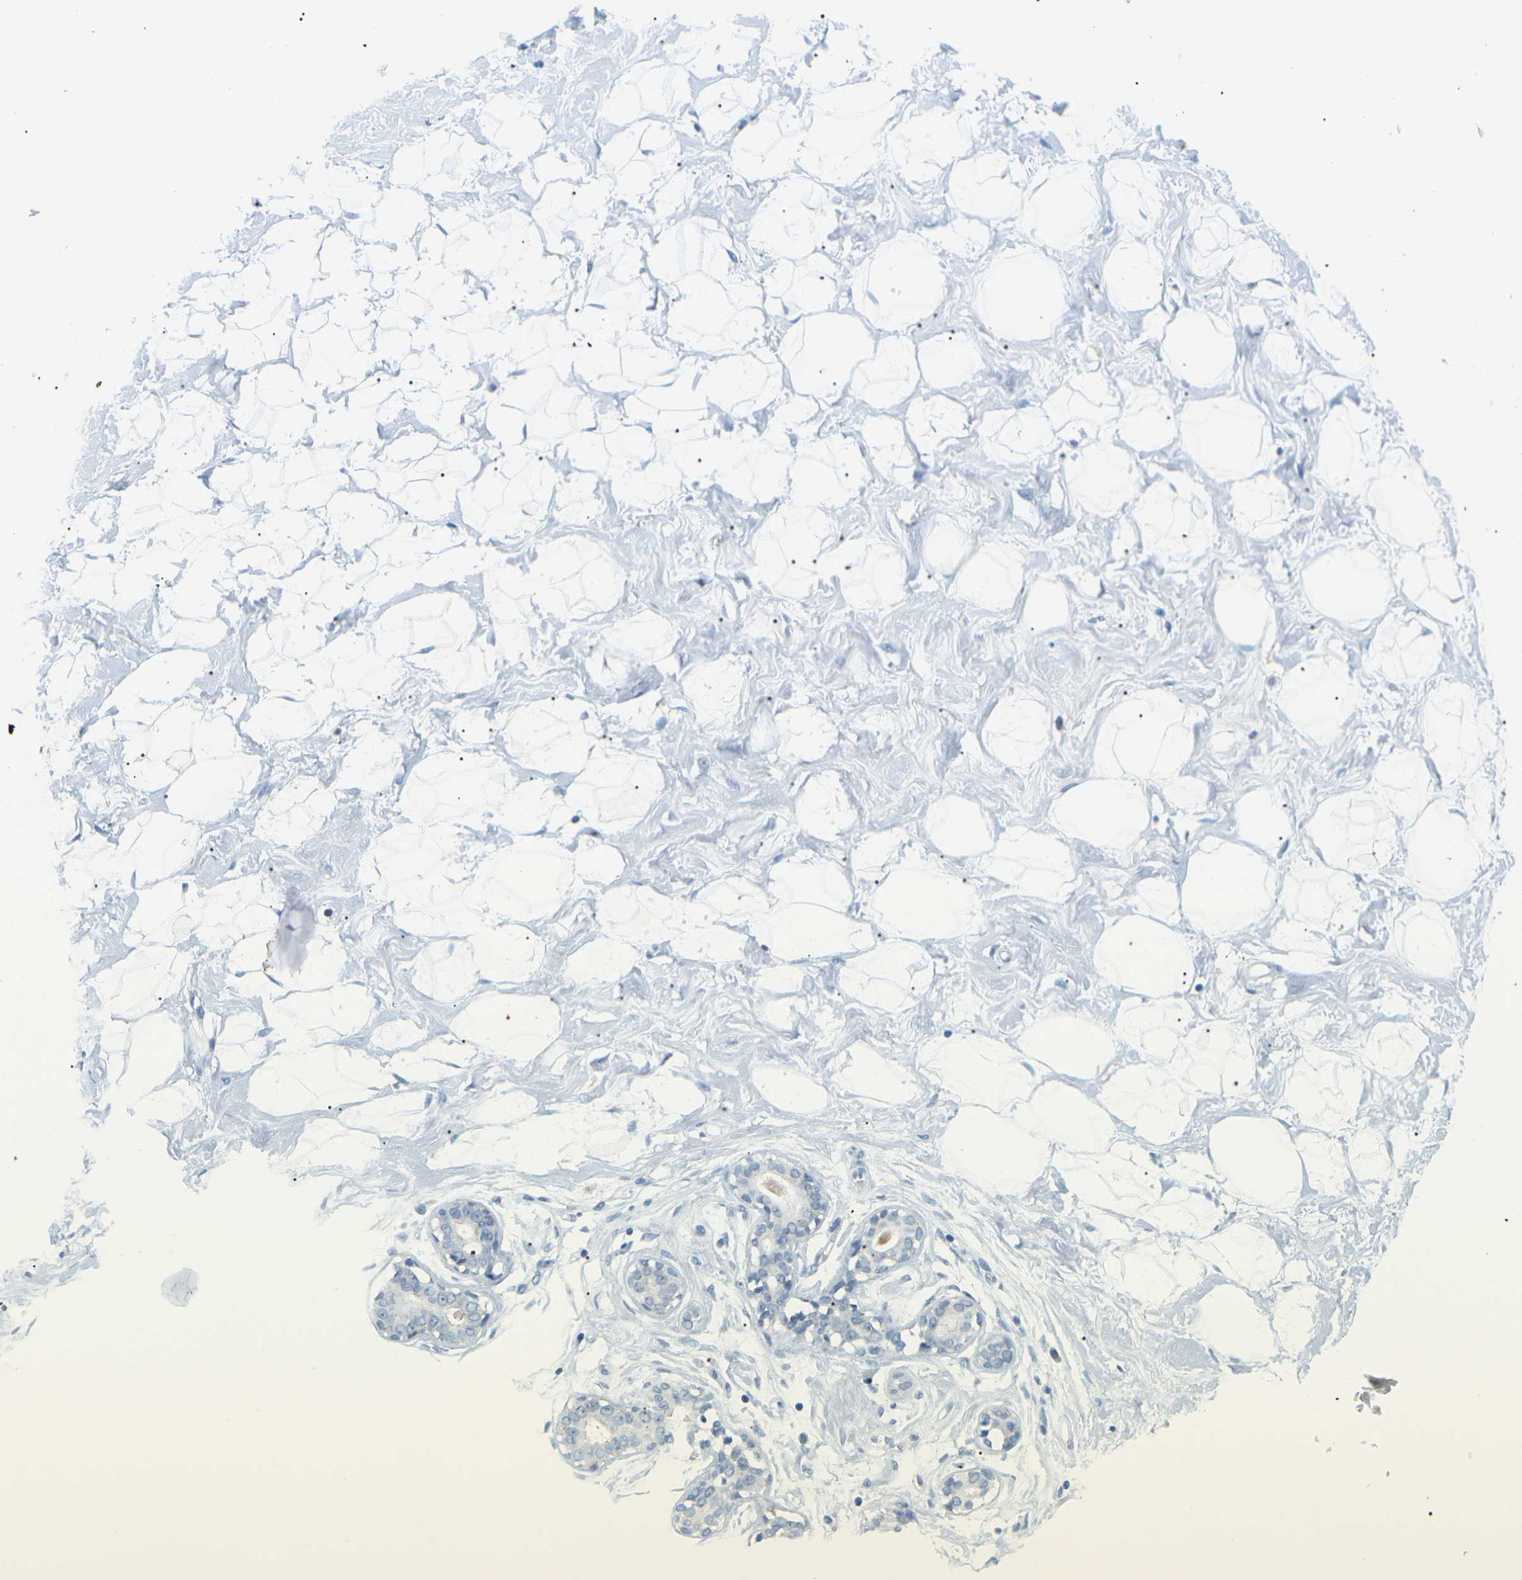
{"staining": {"intensity": "negative", "quantity": "none", "location": "none"}, "tissue": "breast", "cell_type": "Adipocytes", "image_type": "normal", "snomed": [{"axis": "morphology", "description": "Normal tissue, NOS"}, {"axis": "topography", "description": "Breast"}], "caption": "Immunohistochemistry of benign human breast exhibits no positivity in adipocytes.", "gene": "ADM", "patient": {"sex": "female", "age": 23}}